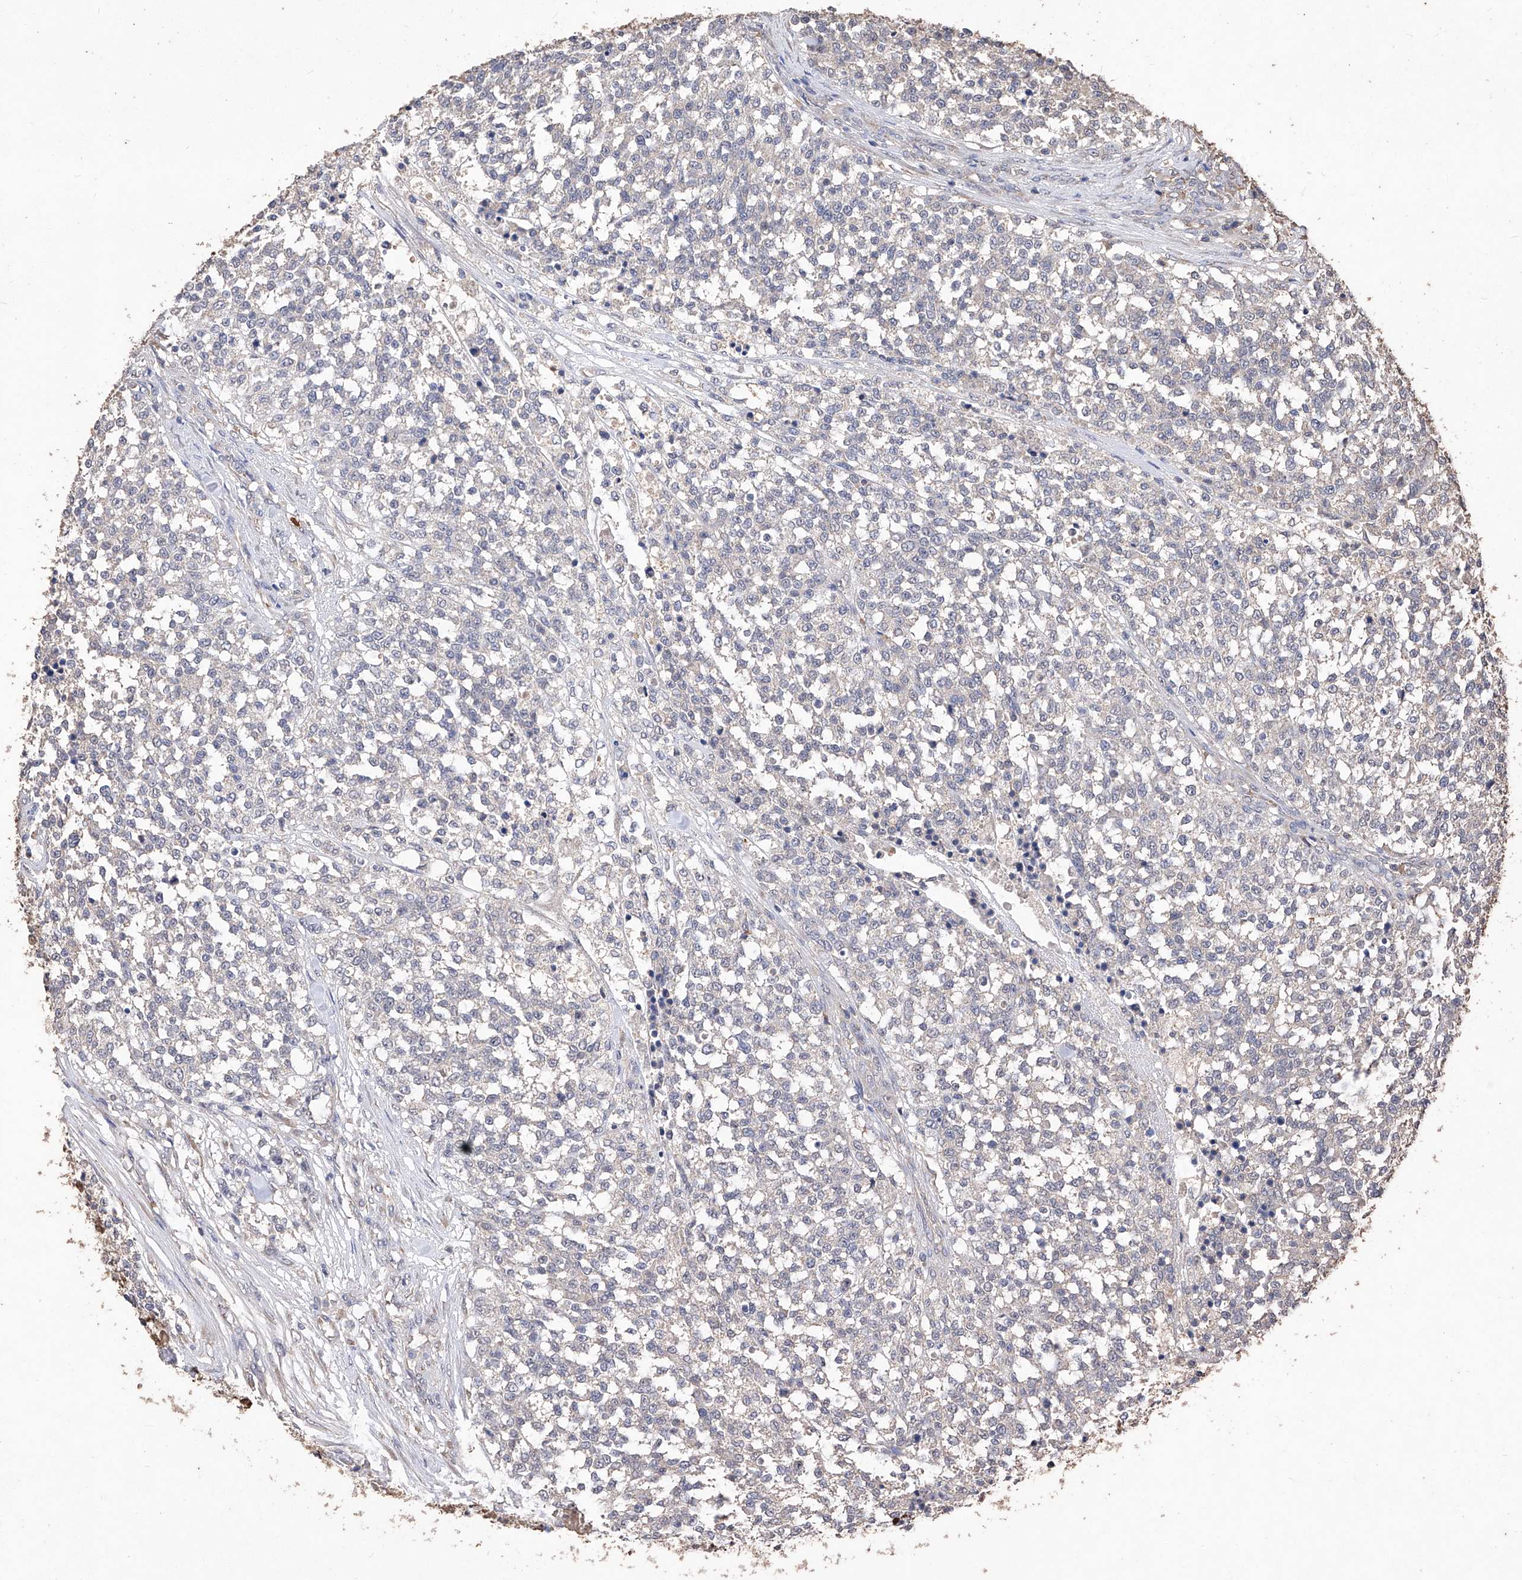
{"staining": {"intensity": "negative", "quantity": "none", "location": "none"}, "tissue": "testis cancer", "cell_type": "Tumor cells", "image_type": "cancer", "snomed": [{"axis": "morphology", "description": "Seminoma, NOS"}, {"axis": "topography", "description": "Testis"}], "caption": "Tumor cells are negative for brown protein staining in testis cancer (seminoma).", "gene": "EML1", "patient": {"sex": "male", "age": 59}}